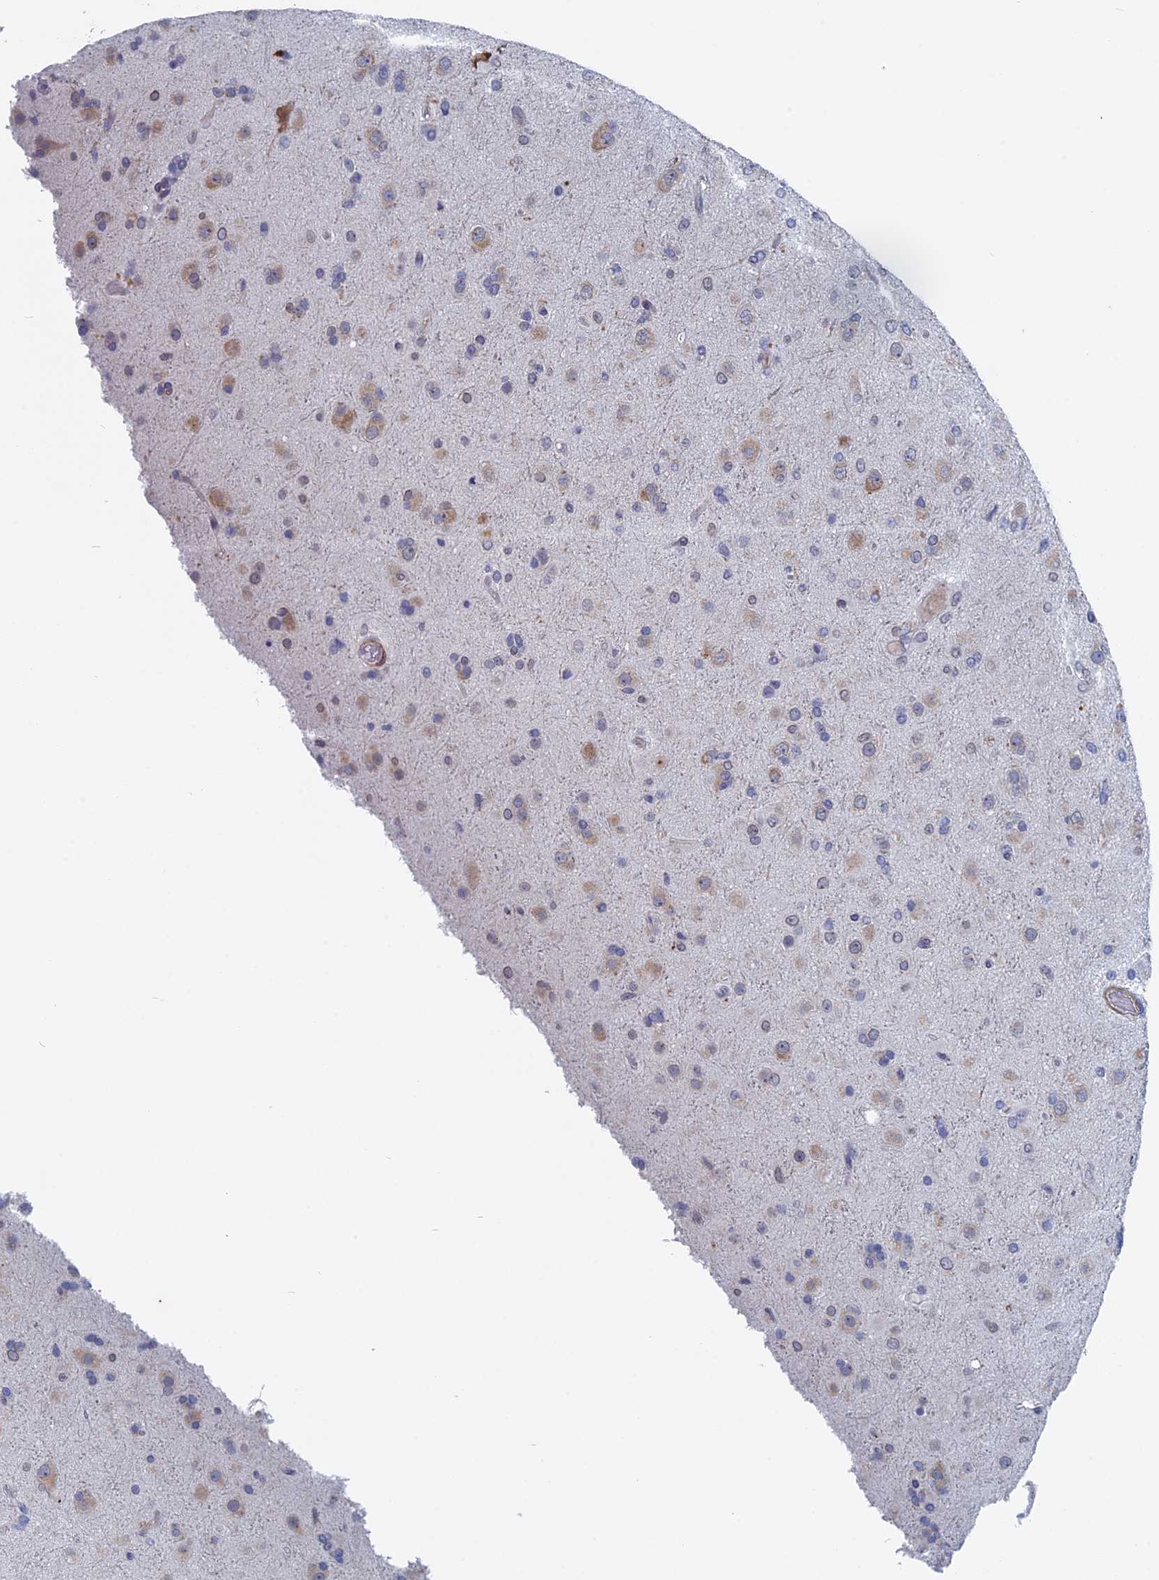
{"staining": {"intensity": "negative", "quantity": "none", "location": "none"}, "tissue": "glioma", "cell_type": "Tumor cells", "image_type": "cancer", "snomed": [{"axis": "morphology", "description": "Glioma, malignant, Low grade"}, {"axis": "topography", "description": "Brain"}], "caption": "IHC of human low-grade glioma (malignant) shows no expression in tumor cells.", "gene": "MTRF1", "patient": {"sex": "male", "age": 65}}